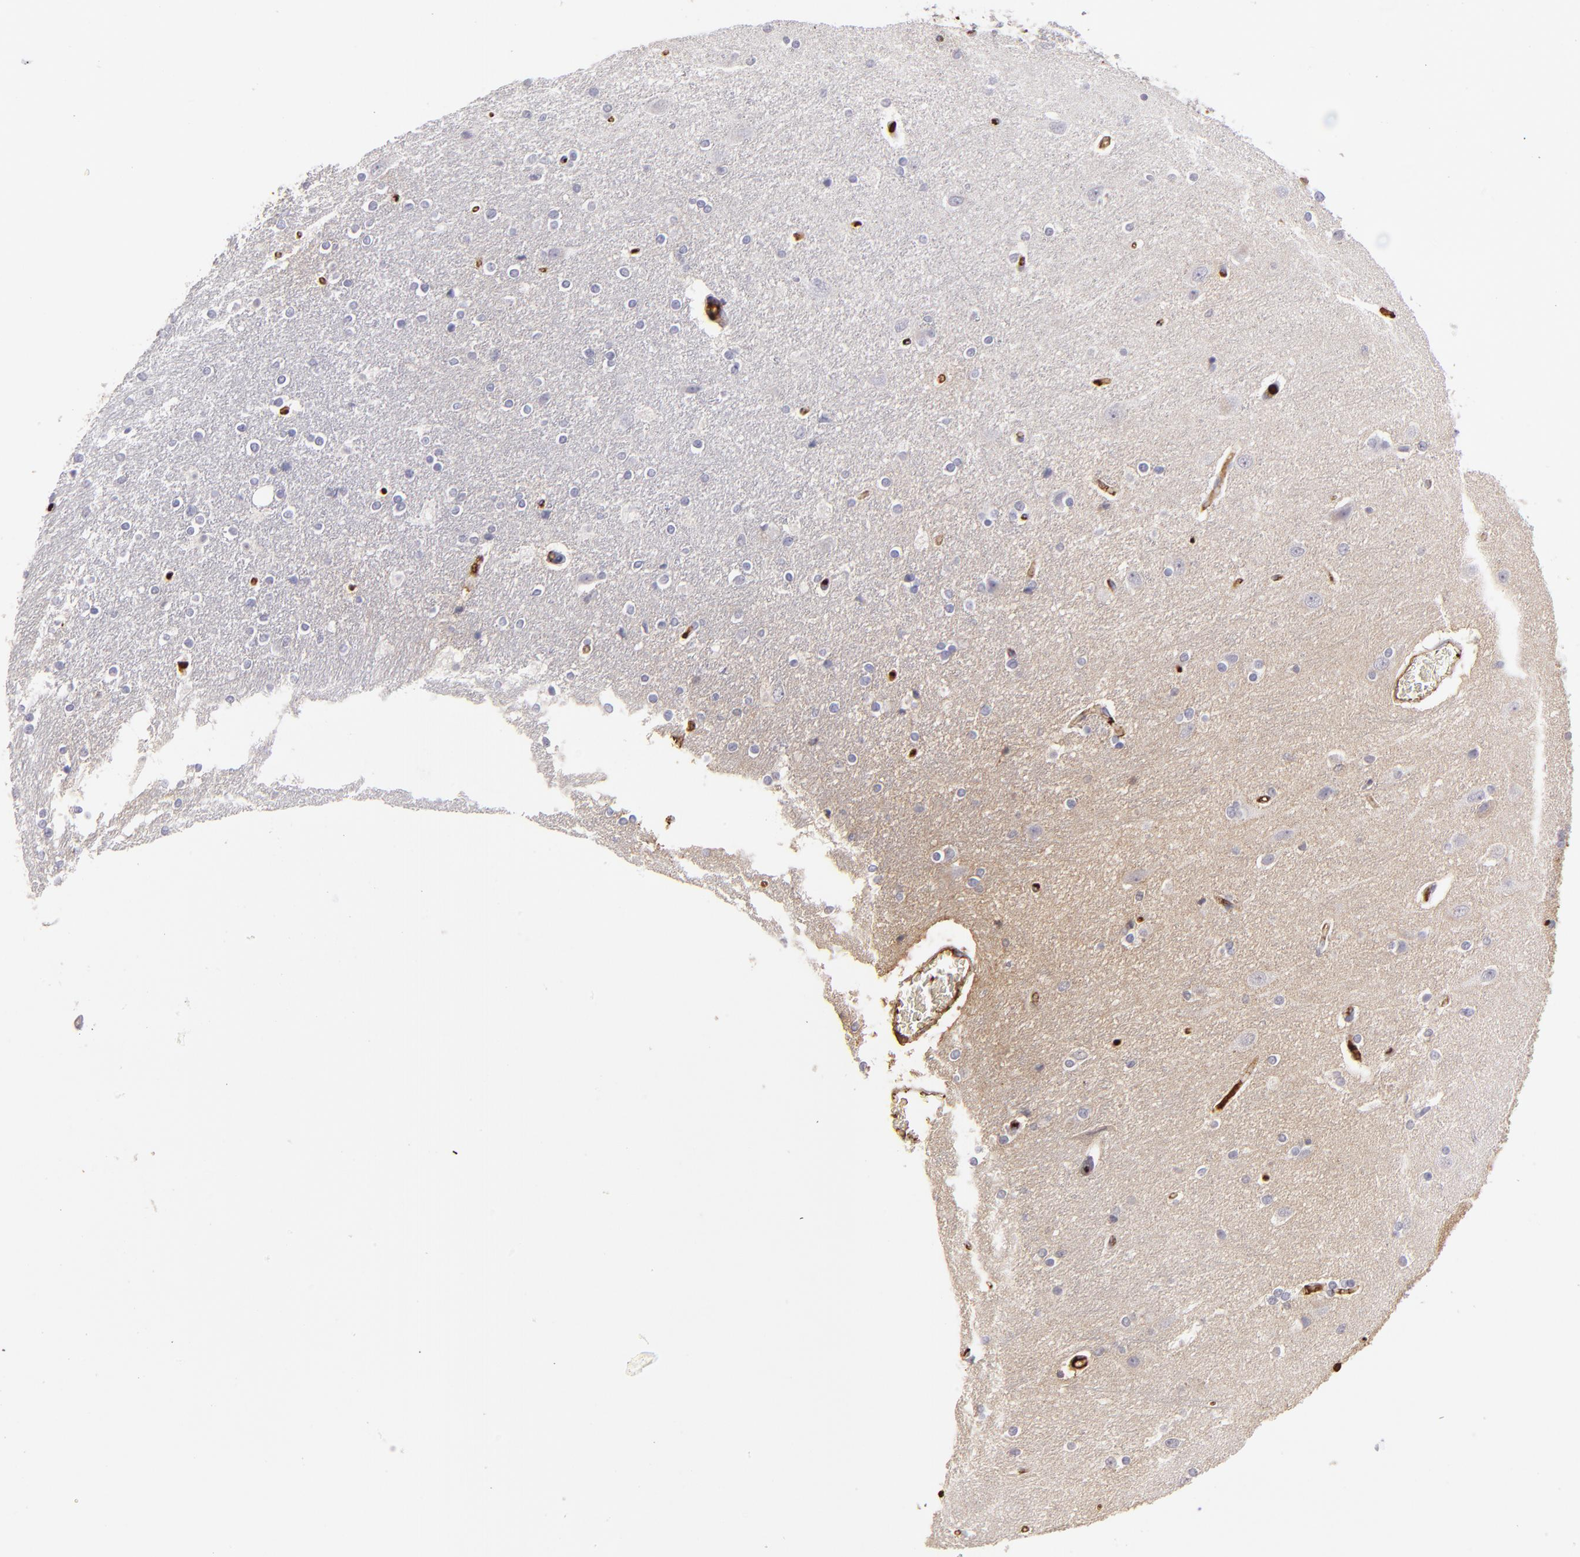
{"staining": {"intensity": "negative", "quantity": "none", "location": "none"}, "tissue": "caudate", "cell_type": "Glial cells", "image_type": "normal", "snomed": [{"axis": "morphology", "description": "Normal tissue, NOS"}, {"axis": "topography", "description": "Lateral ventricle wall"}], "caption": "Immunohistochemistry (IHC) micrograph of normal caudate: human caudate stained with DAB (3,3'-diaminobenzidine) demonstrates no significant protein expression in glial cells. (Immunohistochemistry, brightfield microscopy, high magnification).", "gene": "ABCC4", "patient": {"sex": "female", "age": 54}}